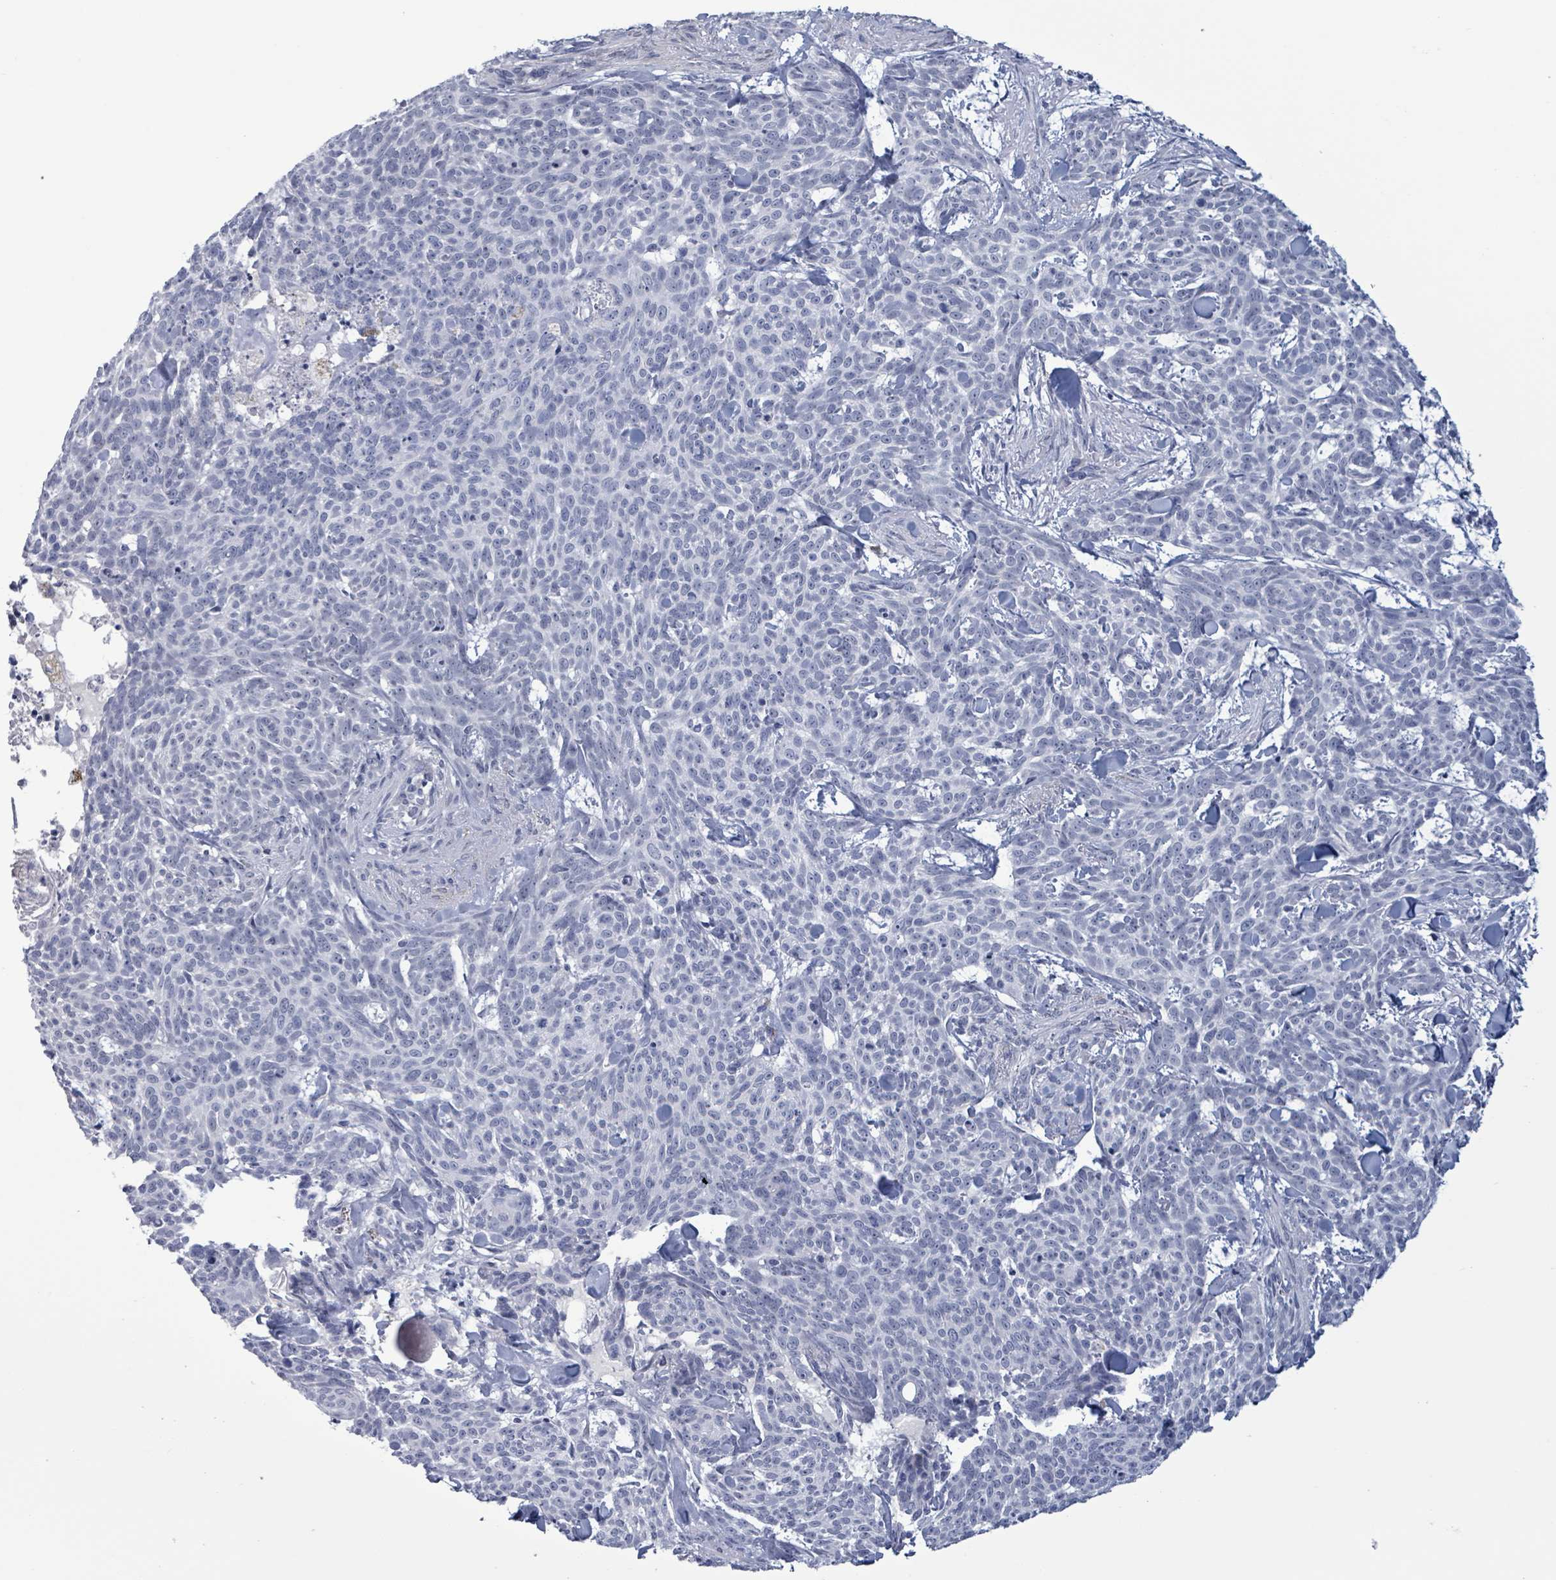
{"staining": {"intensity": "negative", "quantity": "none", "location": "none"}, "tissue": "skin cancer", "cell_type": "Tumor cells", "image_type": "cancer", "snomed": [{"axis": "morphology", "description": "Basal cell carcinoma"}, {"axis": "topography", "description": "Skin"}], "caption": "DAB immunohistochemical staining of human skin cancer exhibits no significant expression in tumor cells.", "gene": "ZNF771", "patient": {"sex": "female", "age": 93}}